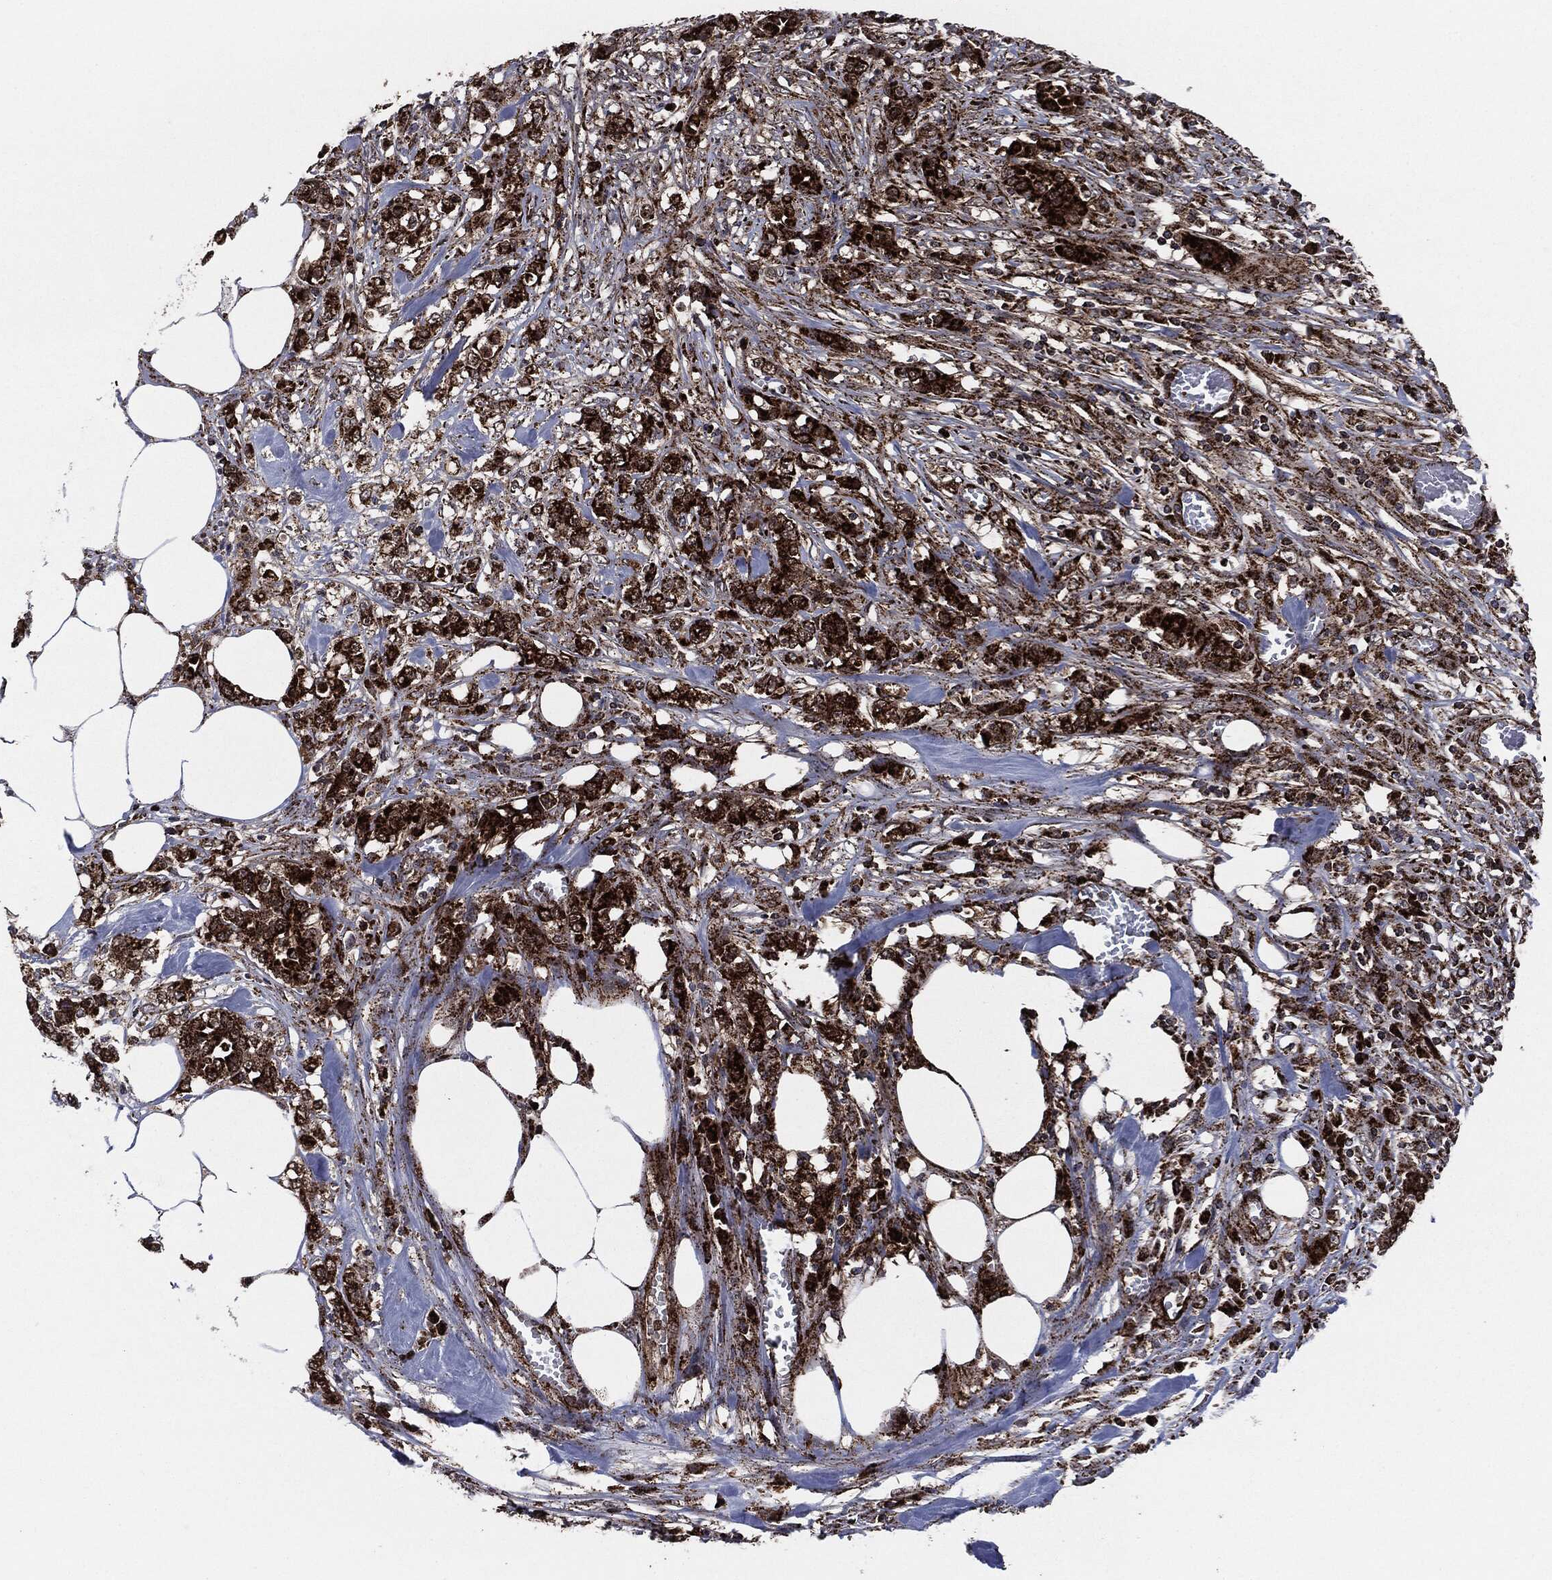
{"staining": {"intensity": "strong", "quantity": ">75%", "location": "cytoplasmic/membranous"}, "tissue": "colorectal cancer", "cell_type": "Tumor cells", "image_type": "cancer", "snomed": [{"axis": "morphology", "description": "Adenocarcinoma, NOS"}, {"axis": "topography", "description": "Colon"}], "caption": "DAB immunohistochemical staining of human colorectal adenocarcinoma displays strong cytoplasmic/membranous protein positivity in about >75% of tumor cells. Ihc stains the protein of interest in brown and the nuclei are stained blue.", "gene": "FH", "patient": {"sex": "female", "age": 48}}